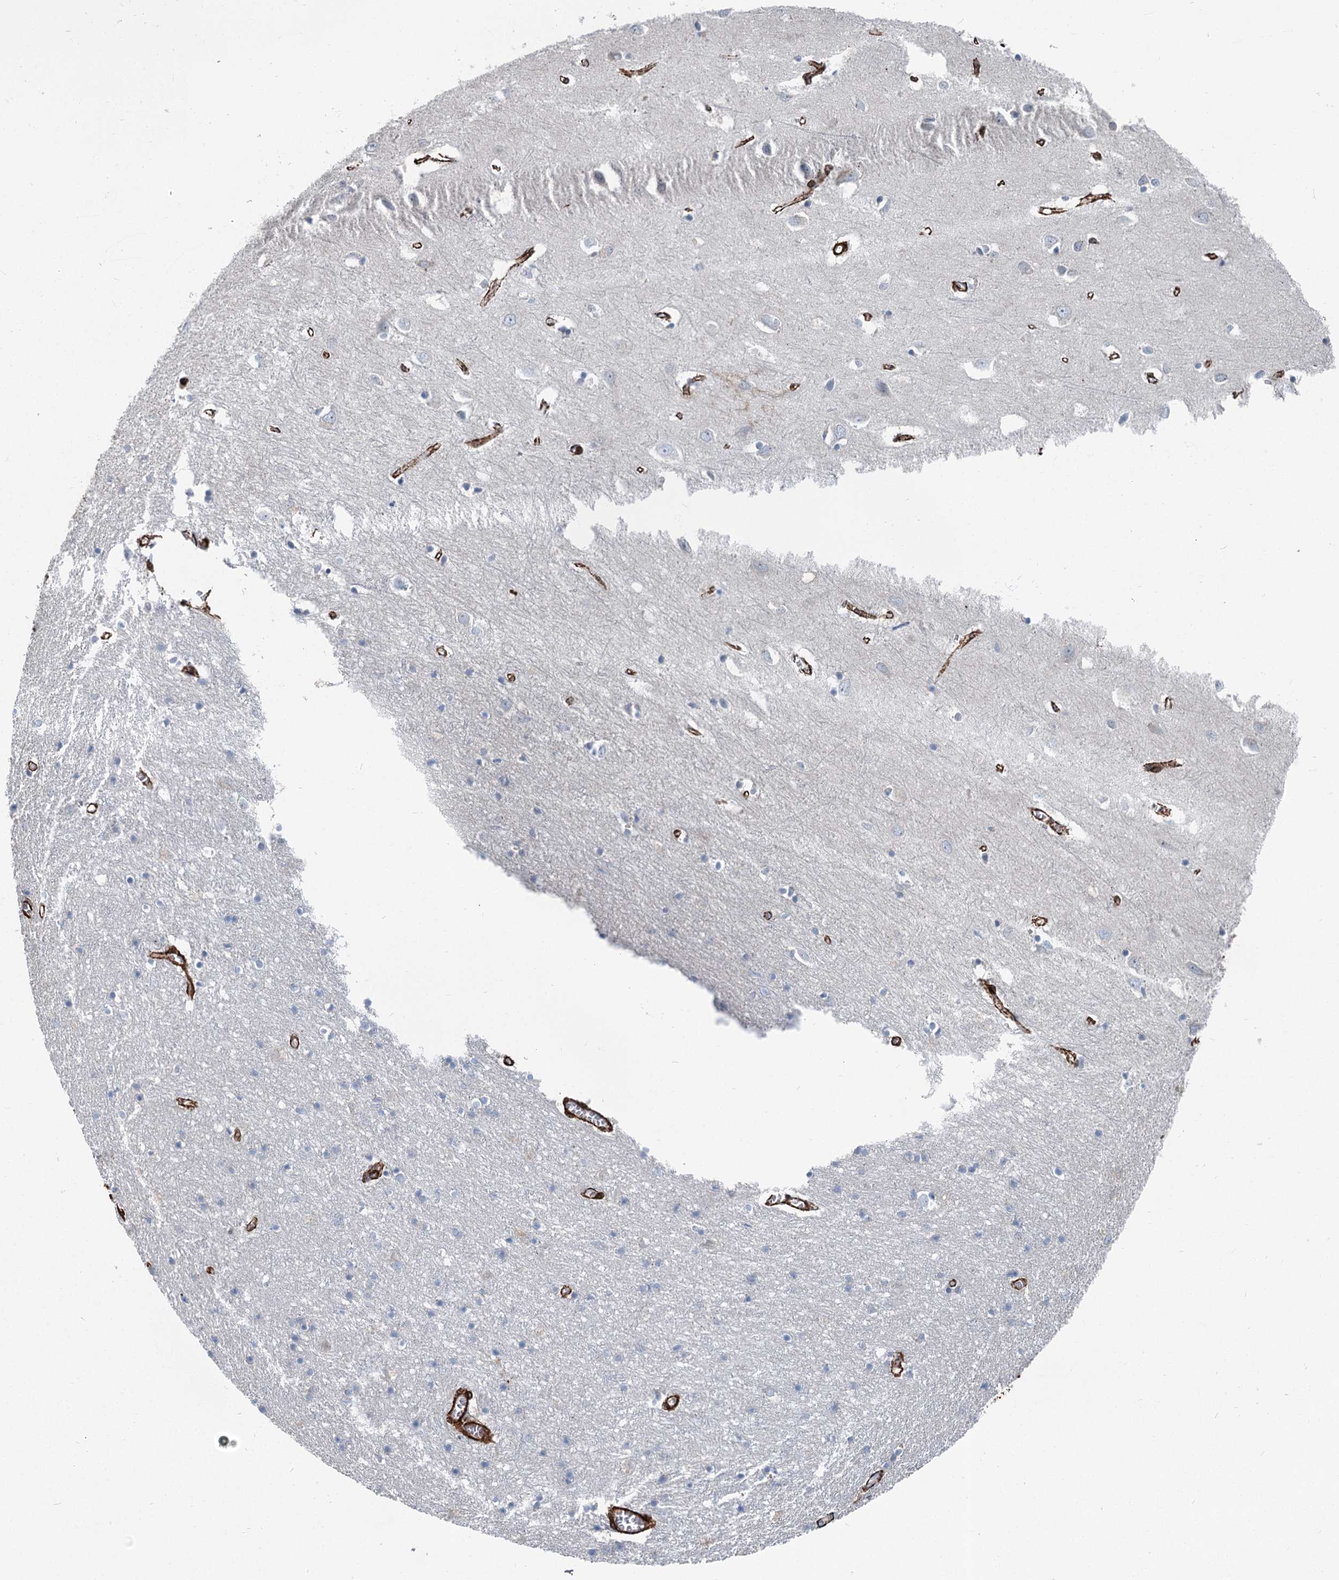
{"staining": {"intensity": "strong", "quantity": ">75%", "location": "cytoplasmic/membranous"}, "tissue": "cerebral cortex", "cell_type": "Endothelial cells", "image_type": "normal", "snomed": [{"axis": "morphology", "description": "Normal tissue, NOS"}, {"axis": "topography", "description": "Cerebral cortex"}], "caption": "Benign cerebral cortex reveals strong cytoplasmic/membranous positivity in approximately >75% of endothelial cells, visualized by immunohistochemistry.", "gene": "IQSEC1", "patient": {"sex": "female", "age": 64}}